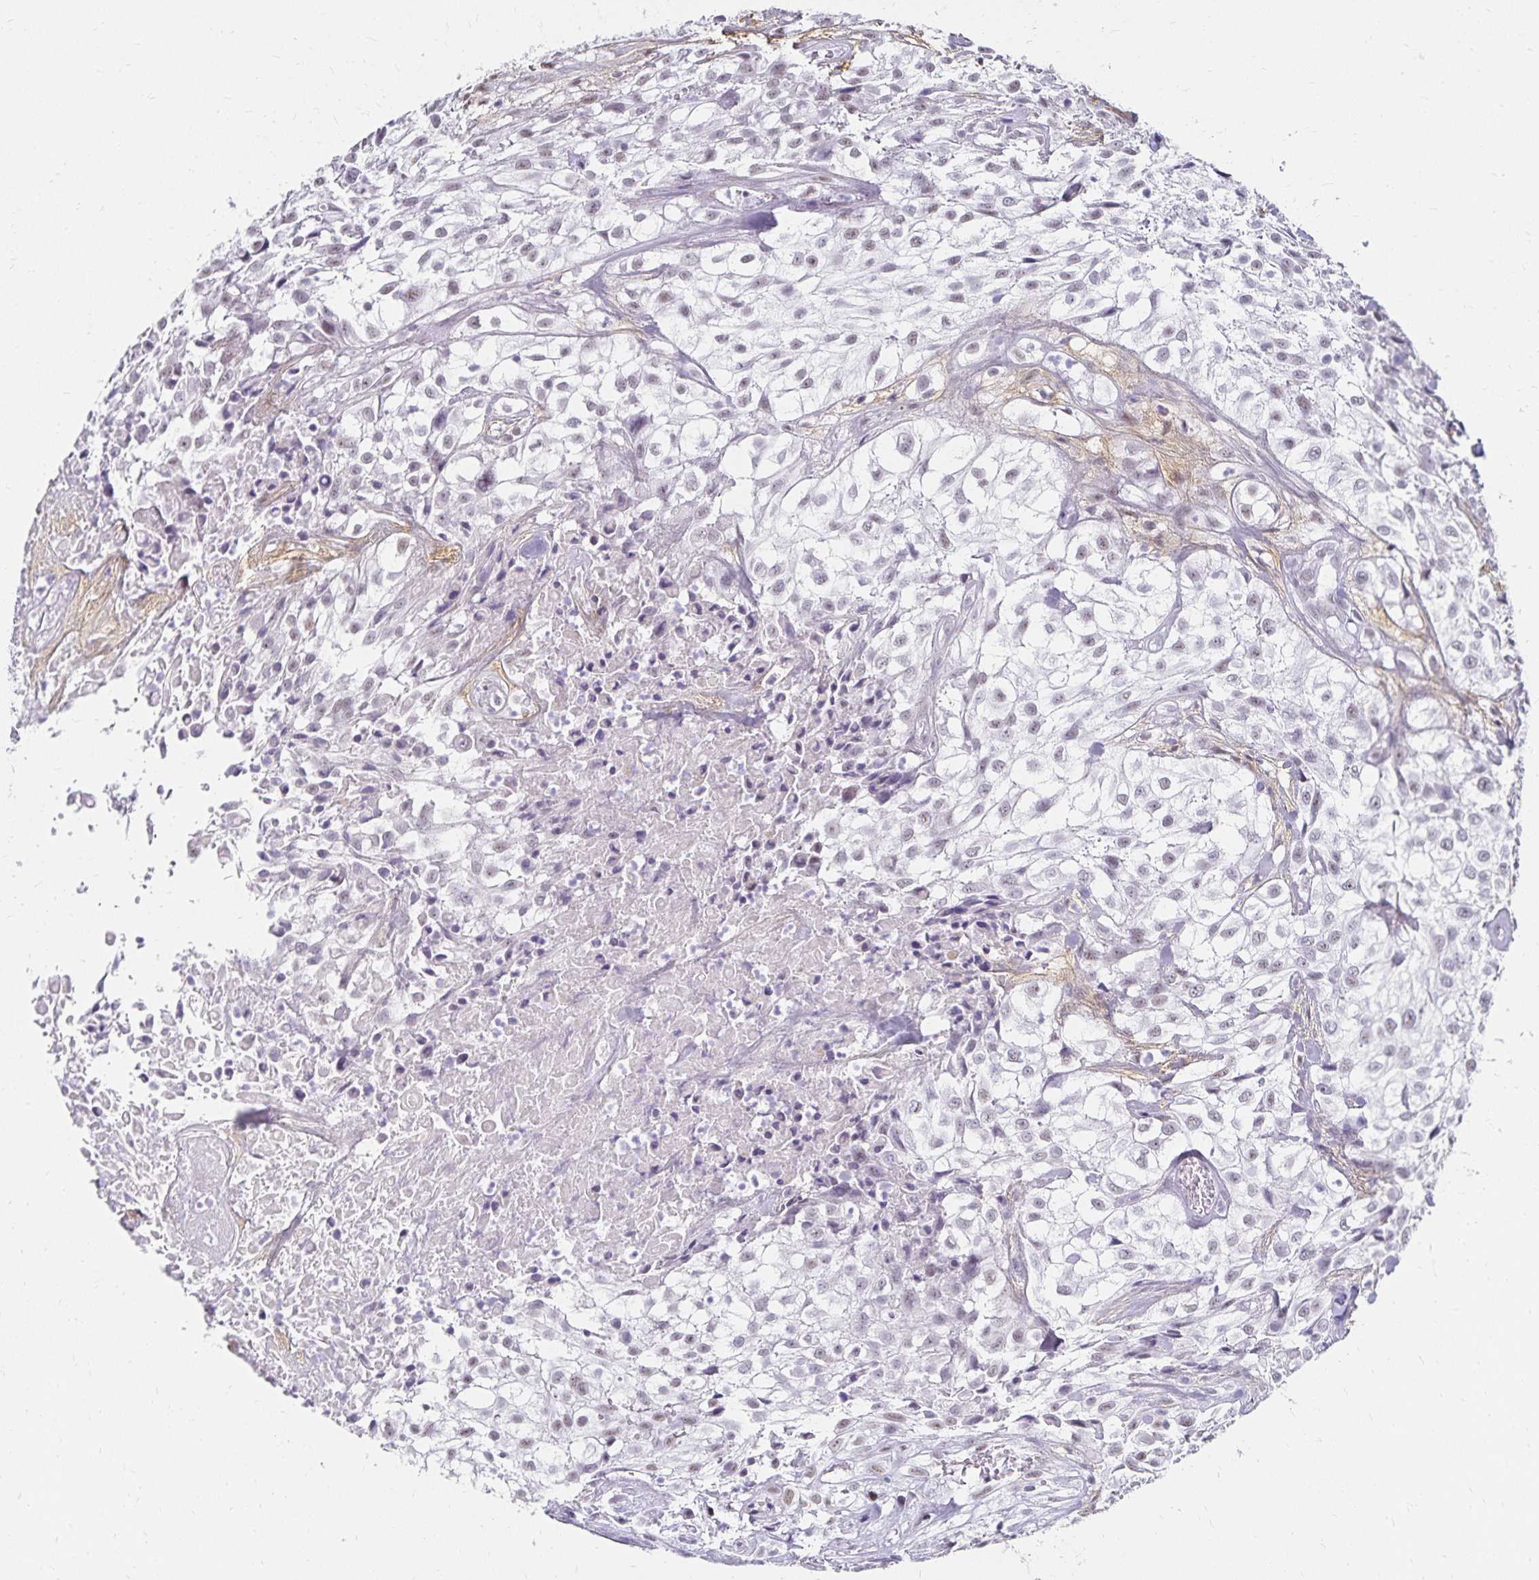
{"staining": {"intensity": "negative", "quantity": "none", "location": "none"}, "tissue": "urothelial cancer", "cell_type": "Tumor cells", "image_type": "cancer", "snomed": [{"axis": "morphology", "description": "Urothelial carcinoma, High grade"}, {"axis": "topography", "description": "Urinary bladder"}], "caption": "An image of human urothelial cancer is negative for staining in tumor cells. (Brightfield microscopy of DAB IHC at high magnification).", "gene": "C20orf85", "patient": {"sex": "male", "age": 56}}